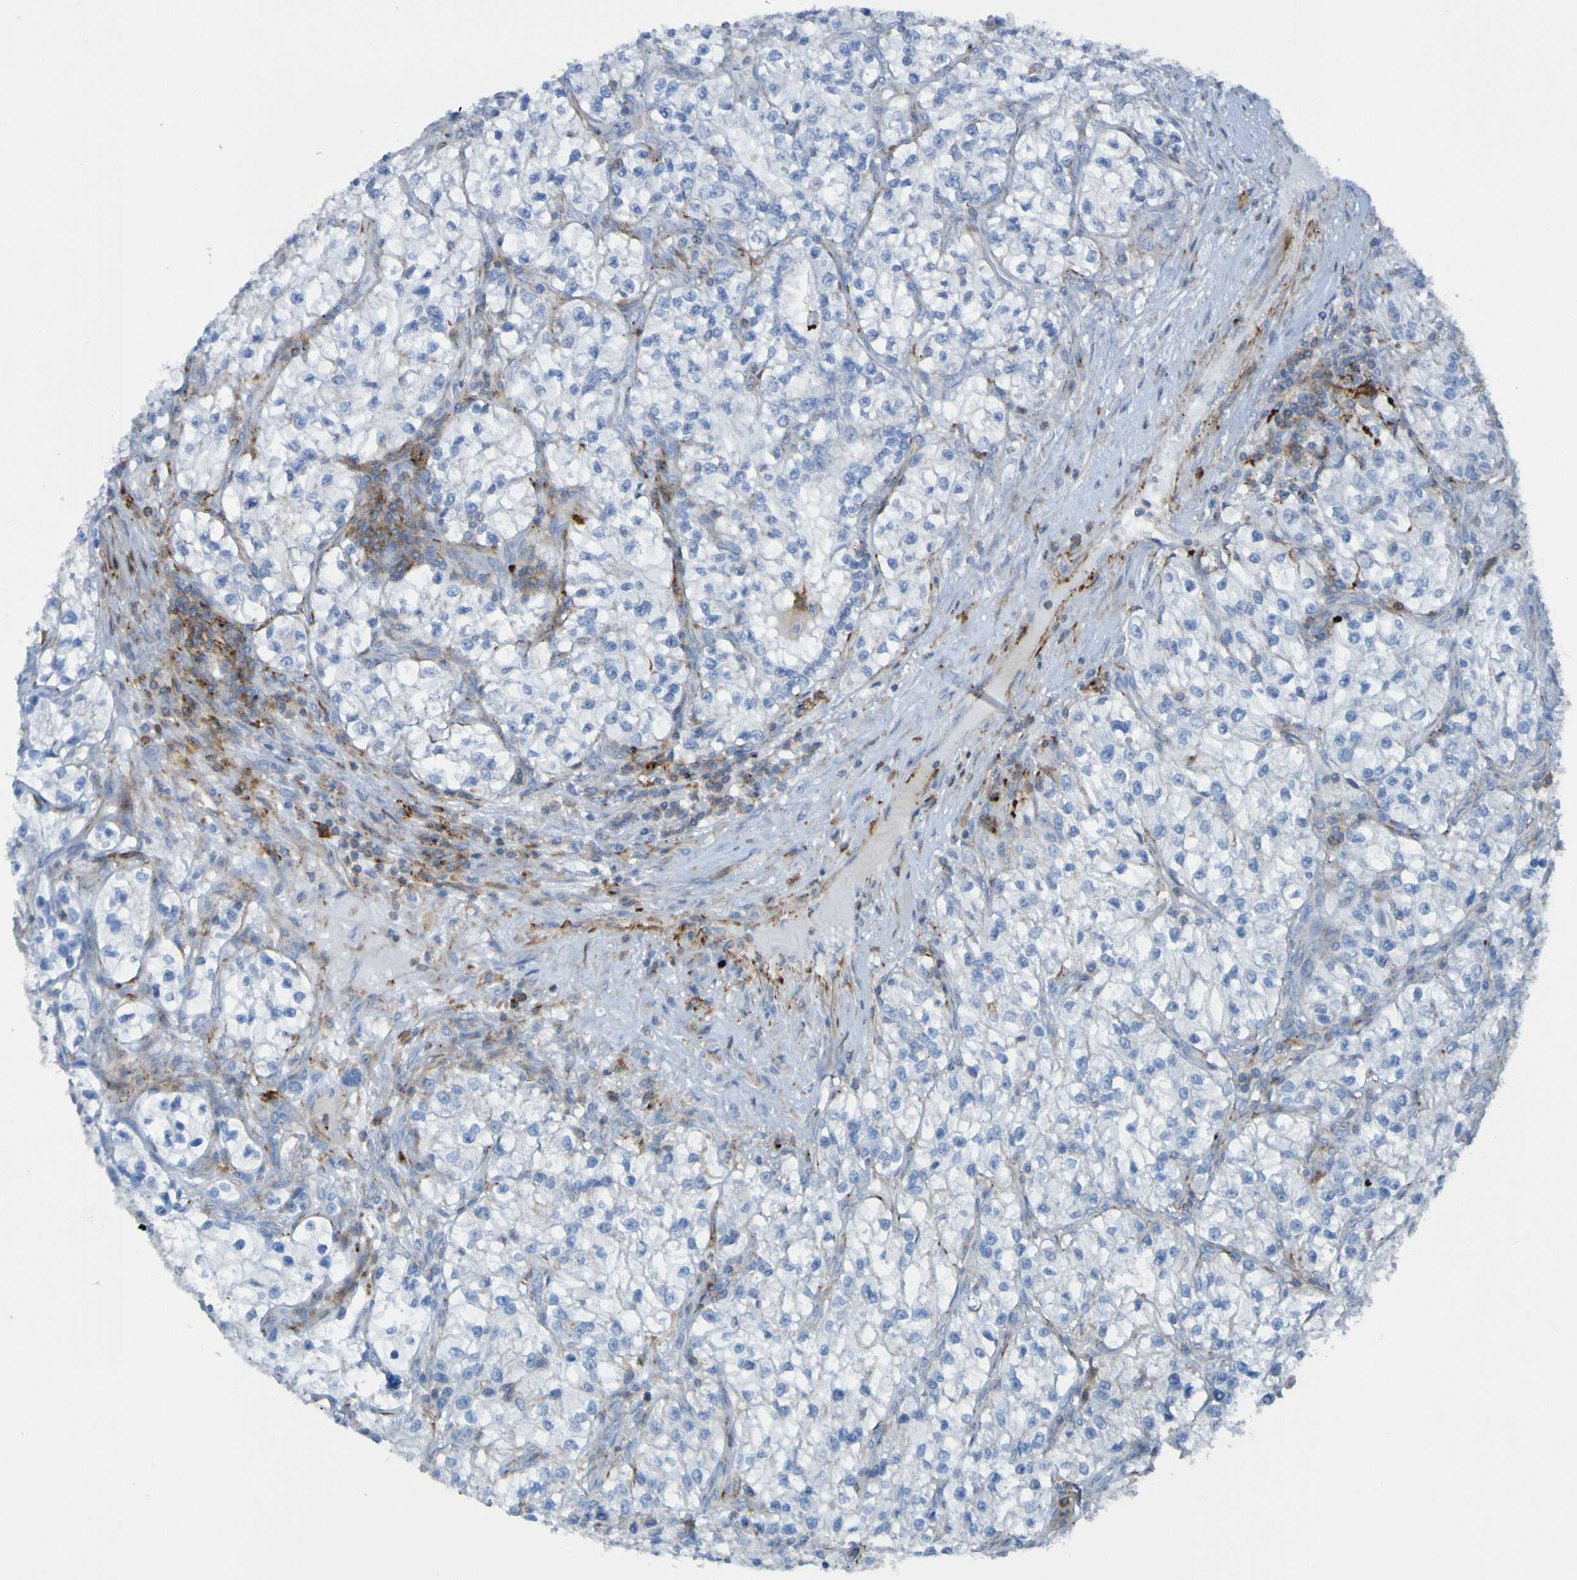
{"staining": {"intensity": "negative", "quantity": "none", "location": "none"}, "tissue": "renal cancer", "cell_type": "Tumor cells", "image_type": "cancer", "snomed": [{"axis": "morphology", "description": "Adenocarcinoma, NOS"}, {"axis": "topography", "description": "Kidney"}], "caption": "DAB immunohistochemical staining of renal cancer (adenocarcinoma) displays no significant expression in tumor cells.", "gene": "RNF182", "patient": {"sex": "female", "age": 57}}